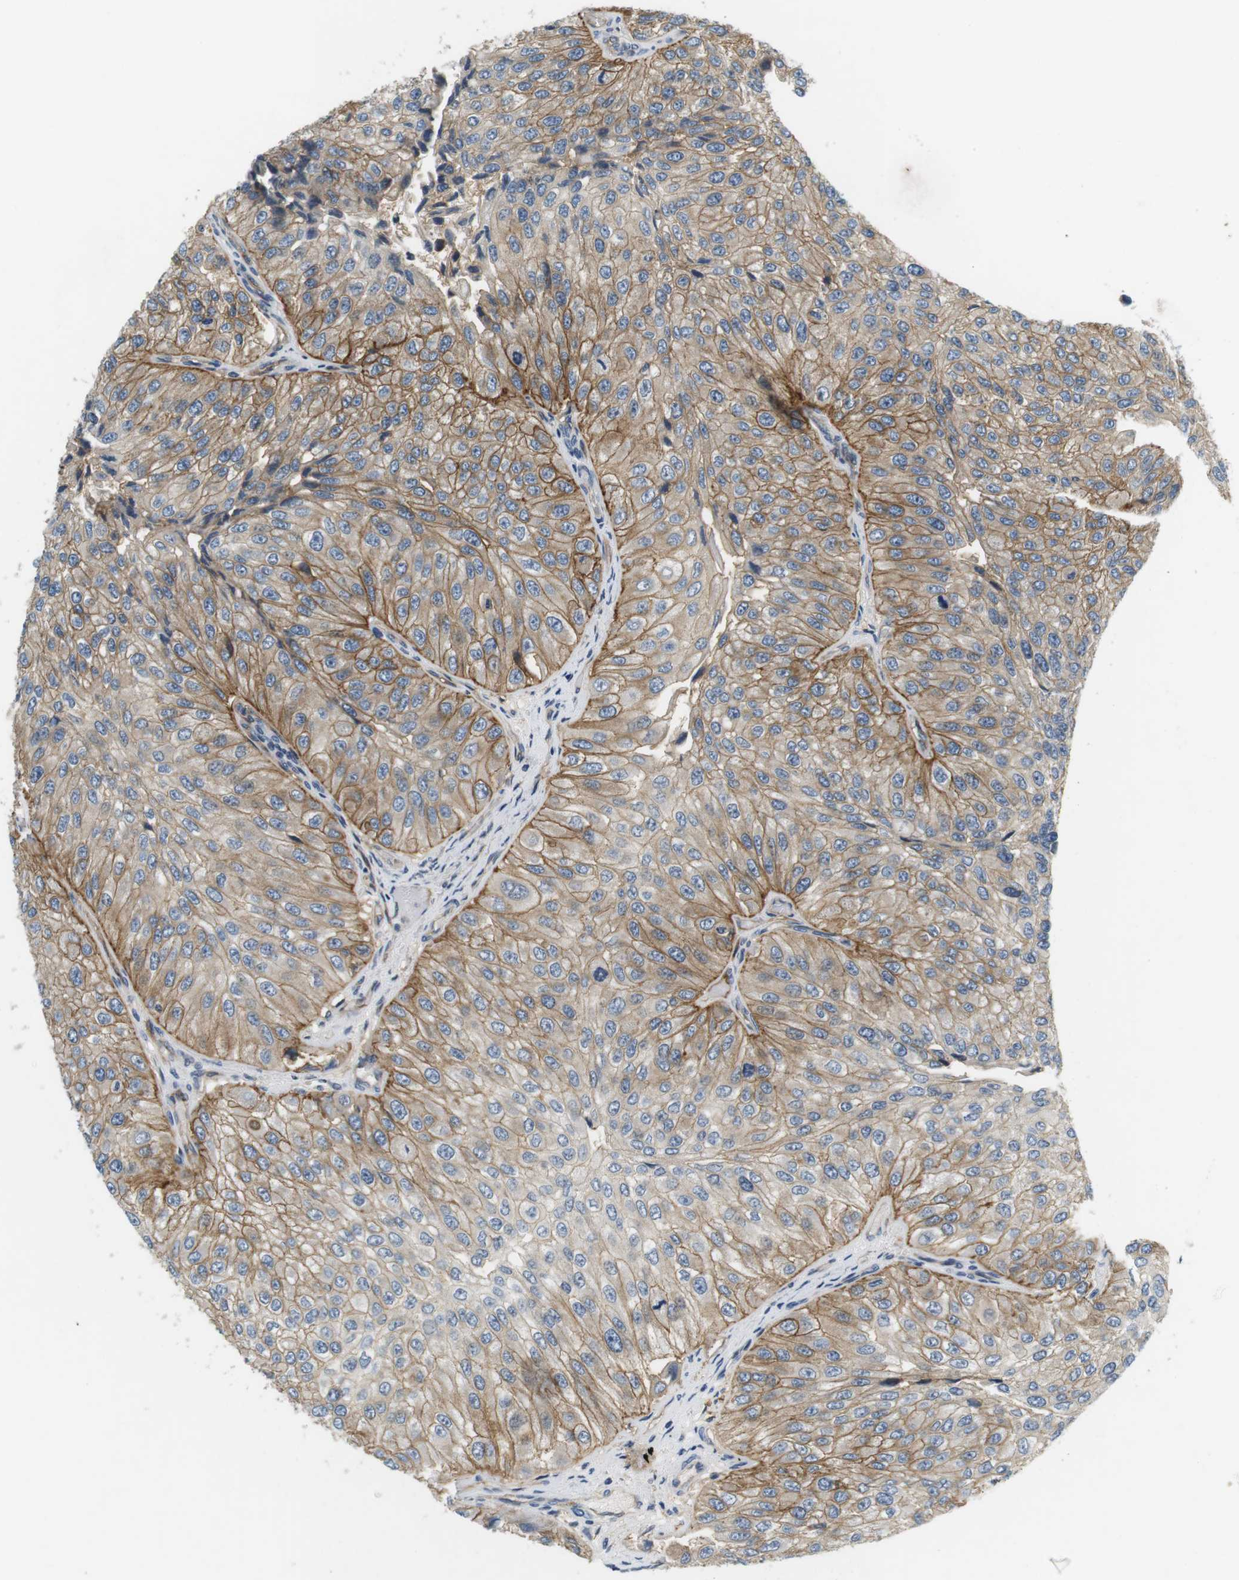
{"staining": {"intensity": "moderate", "quantity": ">75%", "location": "cytoplasmic/membranous"}, "tissue": "urothelial cancer", "cell_type": "Tumor cells", "image_type": "cancer", "snomed": [{"axis": "morphology", "description": "Urothelial carcinoma, High grade"}, {"axis": "topography", "description": "Kidney"}, {"axis": "topography", "description": "Urinary bladder"}], "caption": "Protein expression analysis of human high-grade urothelial carcinoma reveals moderate cytoplasmic/membranous expression in about >75% of tumor cells.", "gene": "SLC30A1", "patient": {"sex": "male", "age": 77}}